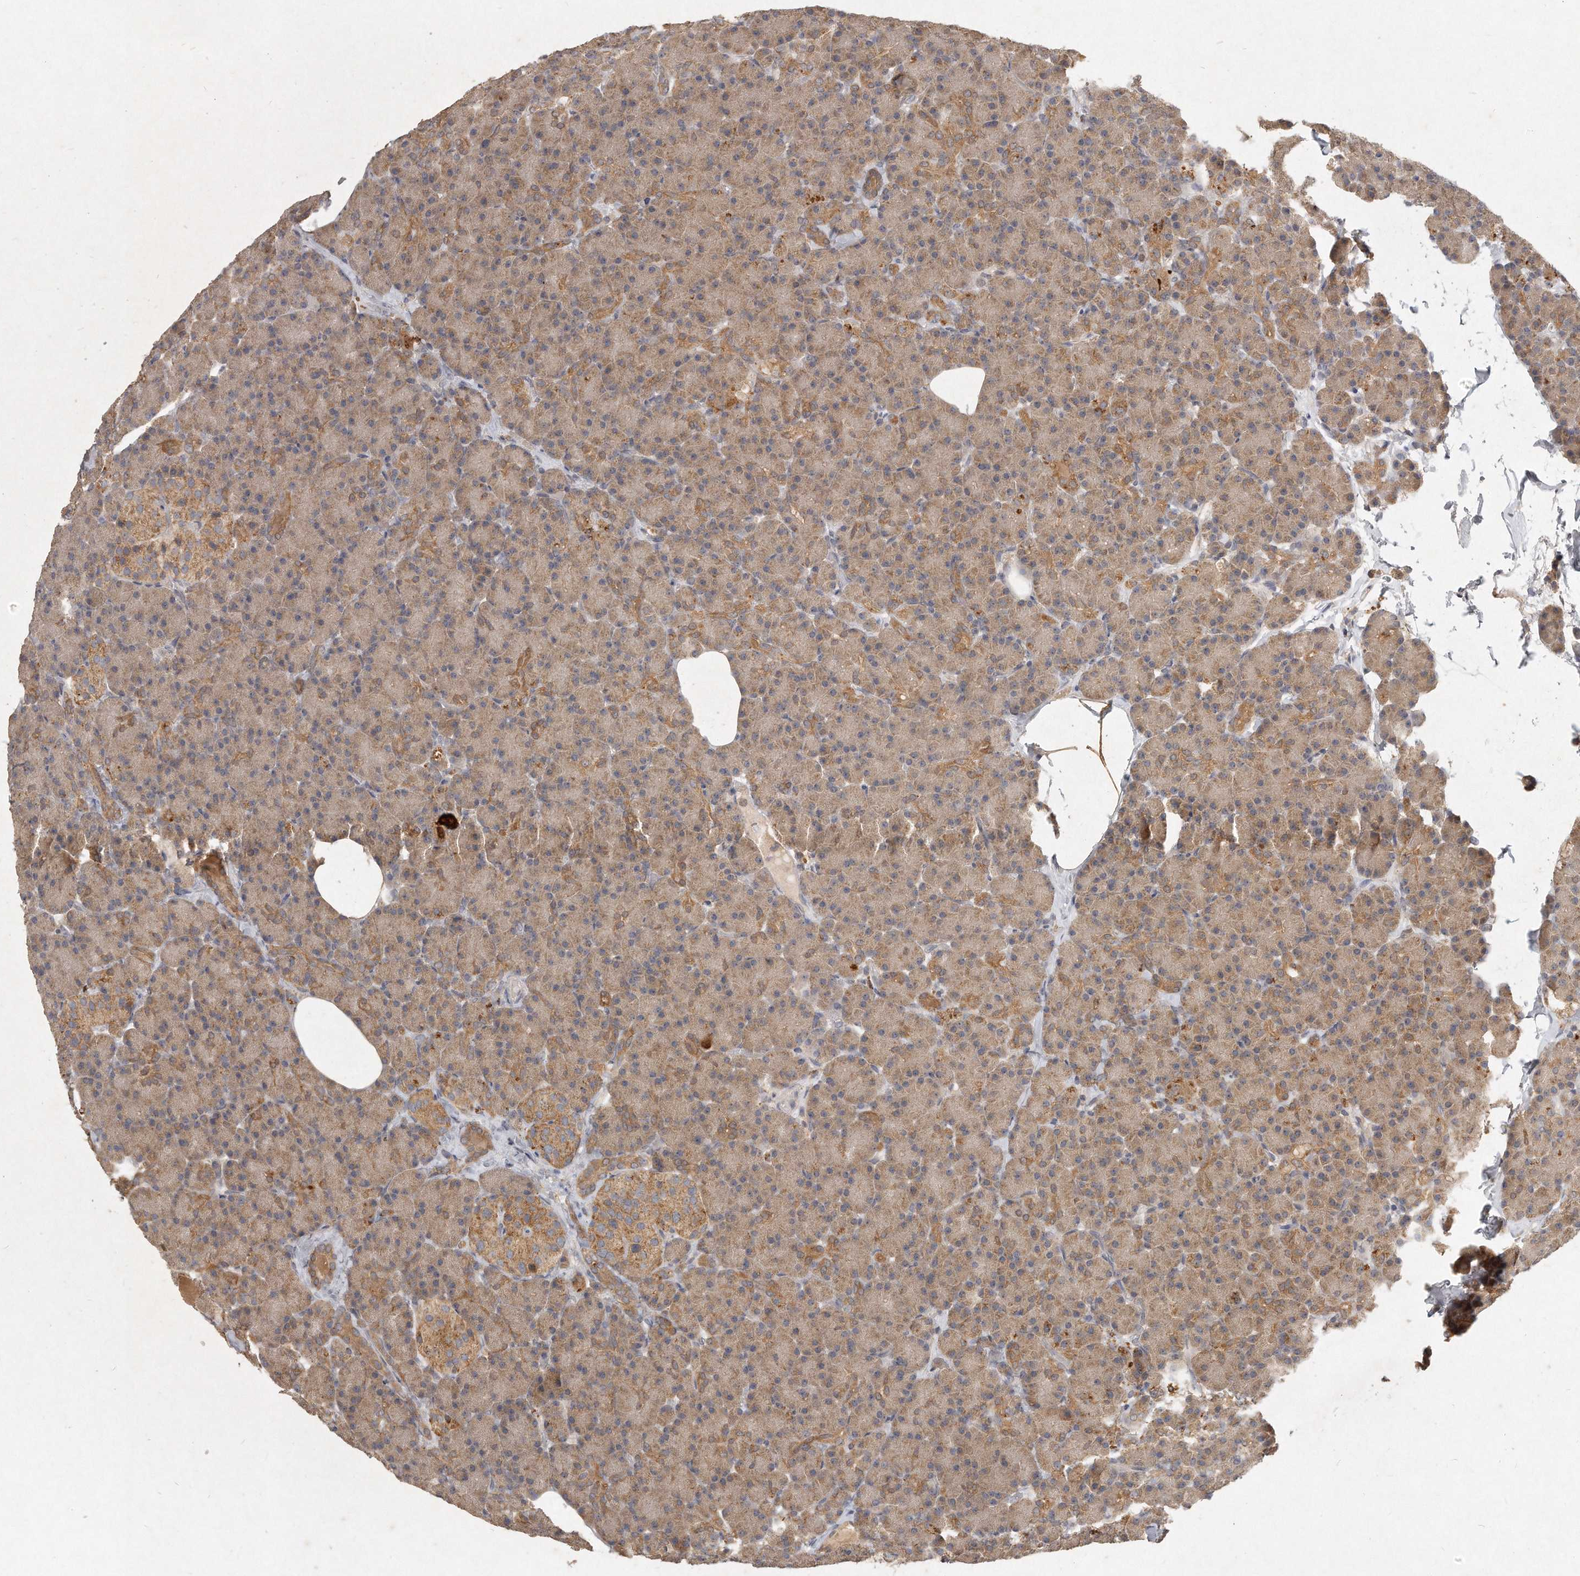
{"staining": {"intensity": "moderate", "quantity": ">75%", "location": "cytoplasmic/membranous"}, "tissue": "pancreas", "cell_type": "Exocrine glandular cells", "image_type": "normal", "snomed": [{"axis": "morphology", "description": "Normal tissue, NOS"}, {"axis": "topography", "description": "Pancreas"}], "caption": "This image displays immunohistochemistry staining of unremarkable pancreas, with medium moderate cytoplasmic/membranous positivity in about >75% of exocrine glandular cells.", "gene": "LGALS8", "patient": {"sex": "female", "age": 43}}